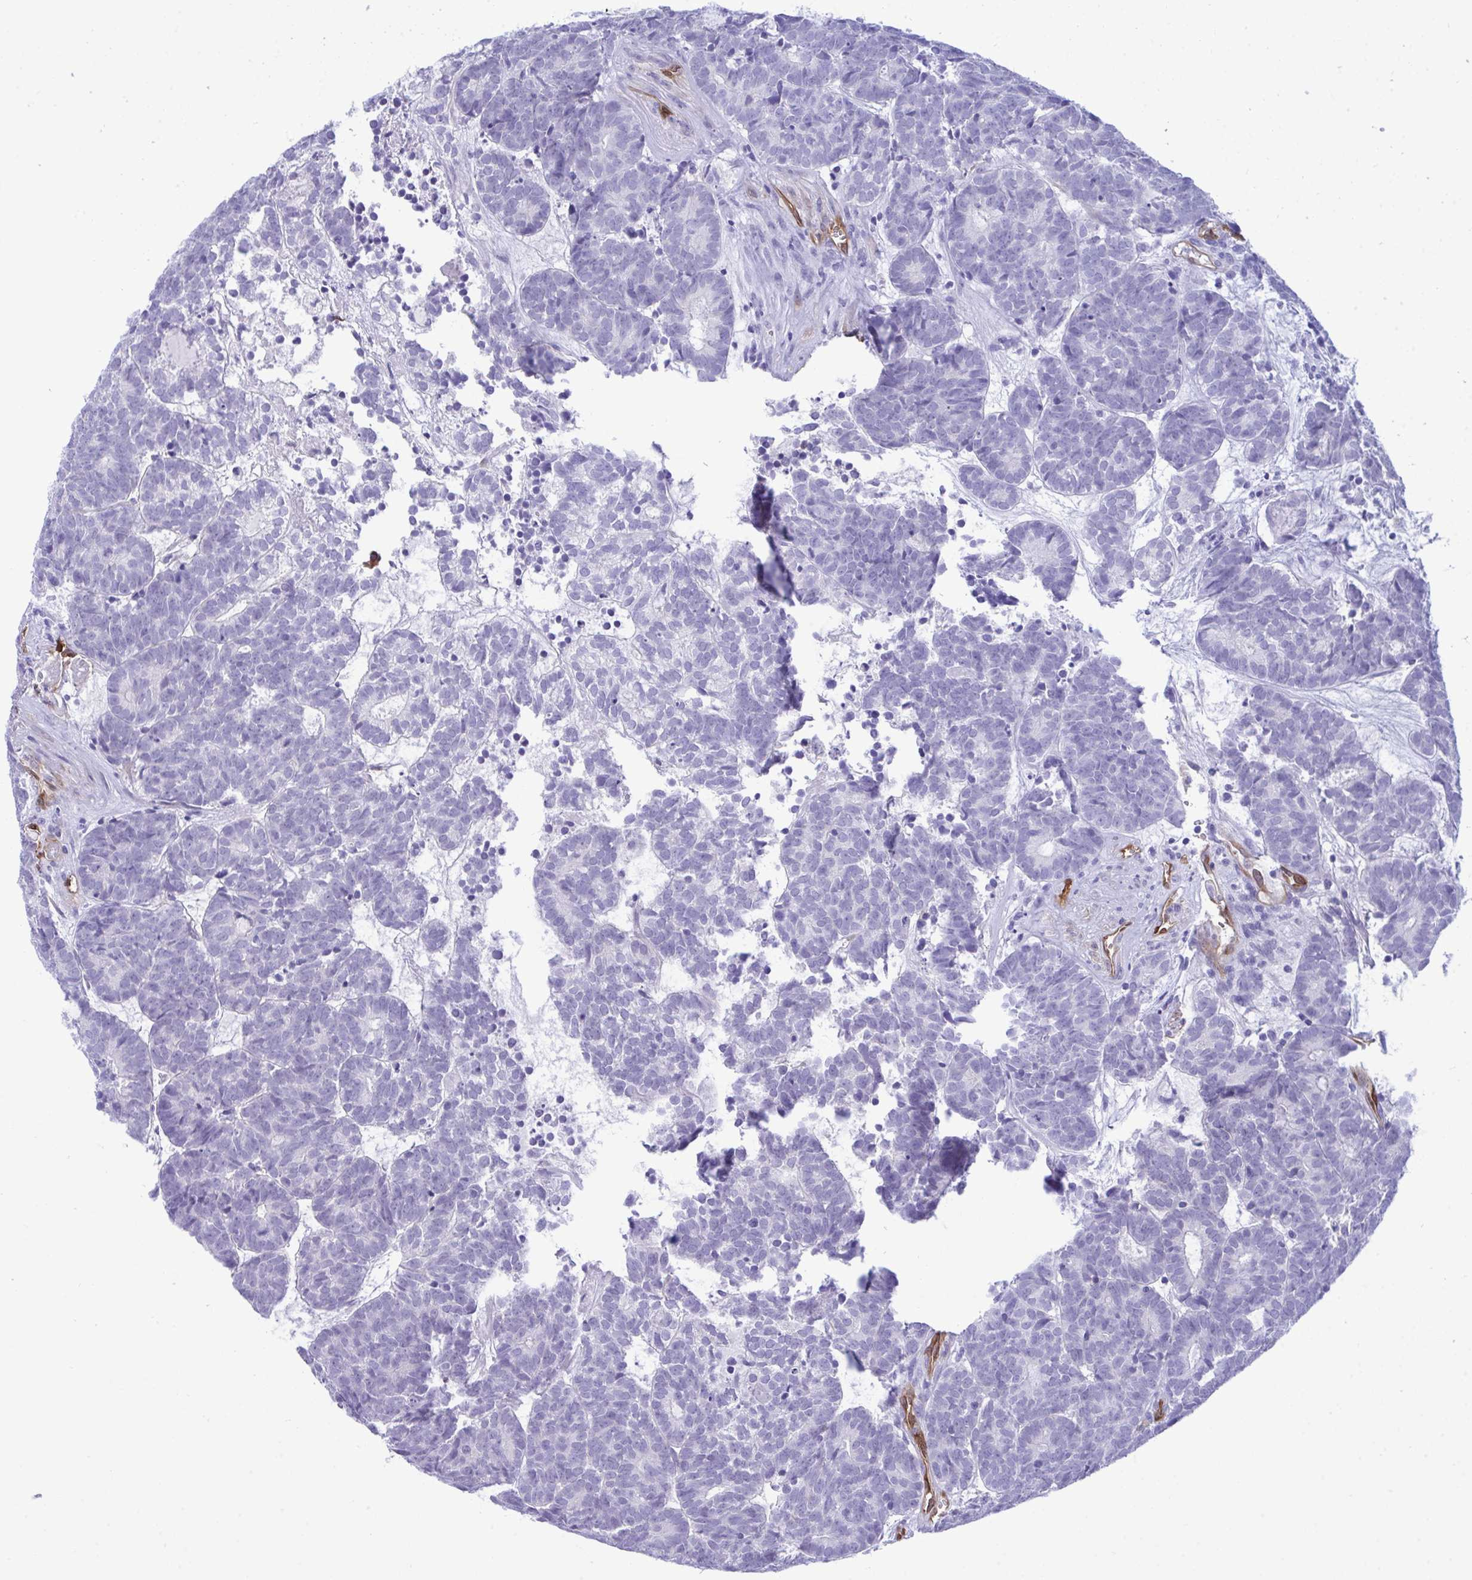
{"staining": {"intensity": "negative", "quantity": "none", "location": "none"}, "tissue": "head and neck cancer", "cell_type": "Tumor cells", "image_type": "cancer", "snomed": [{"axis": "morphology", "description": "Adenocarcinoma, NOS"}, {"axis": "topography", "description": "Head-Neck"}], "caption": "The immunohistochemistry photomicrograph has no significant expression in tumor cells of adenocarcinoma (head and neck) tissue.", "gene": "LIMS2", "patient": {"sex": "female", "age": 81}}